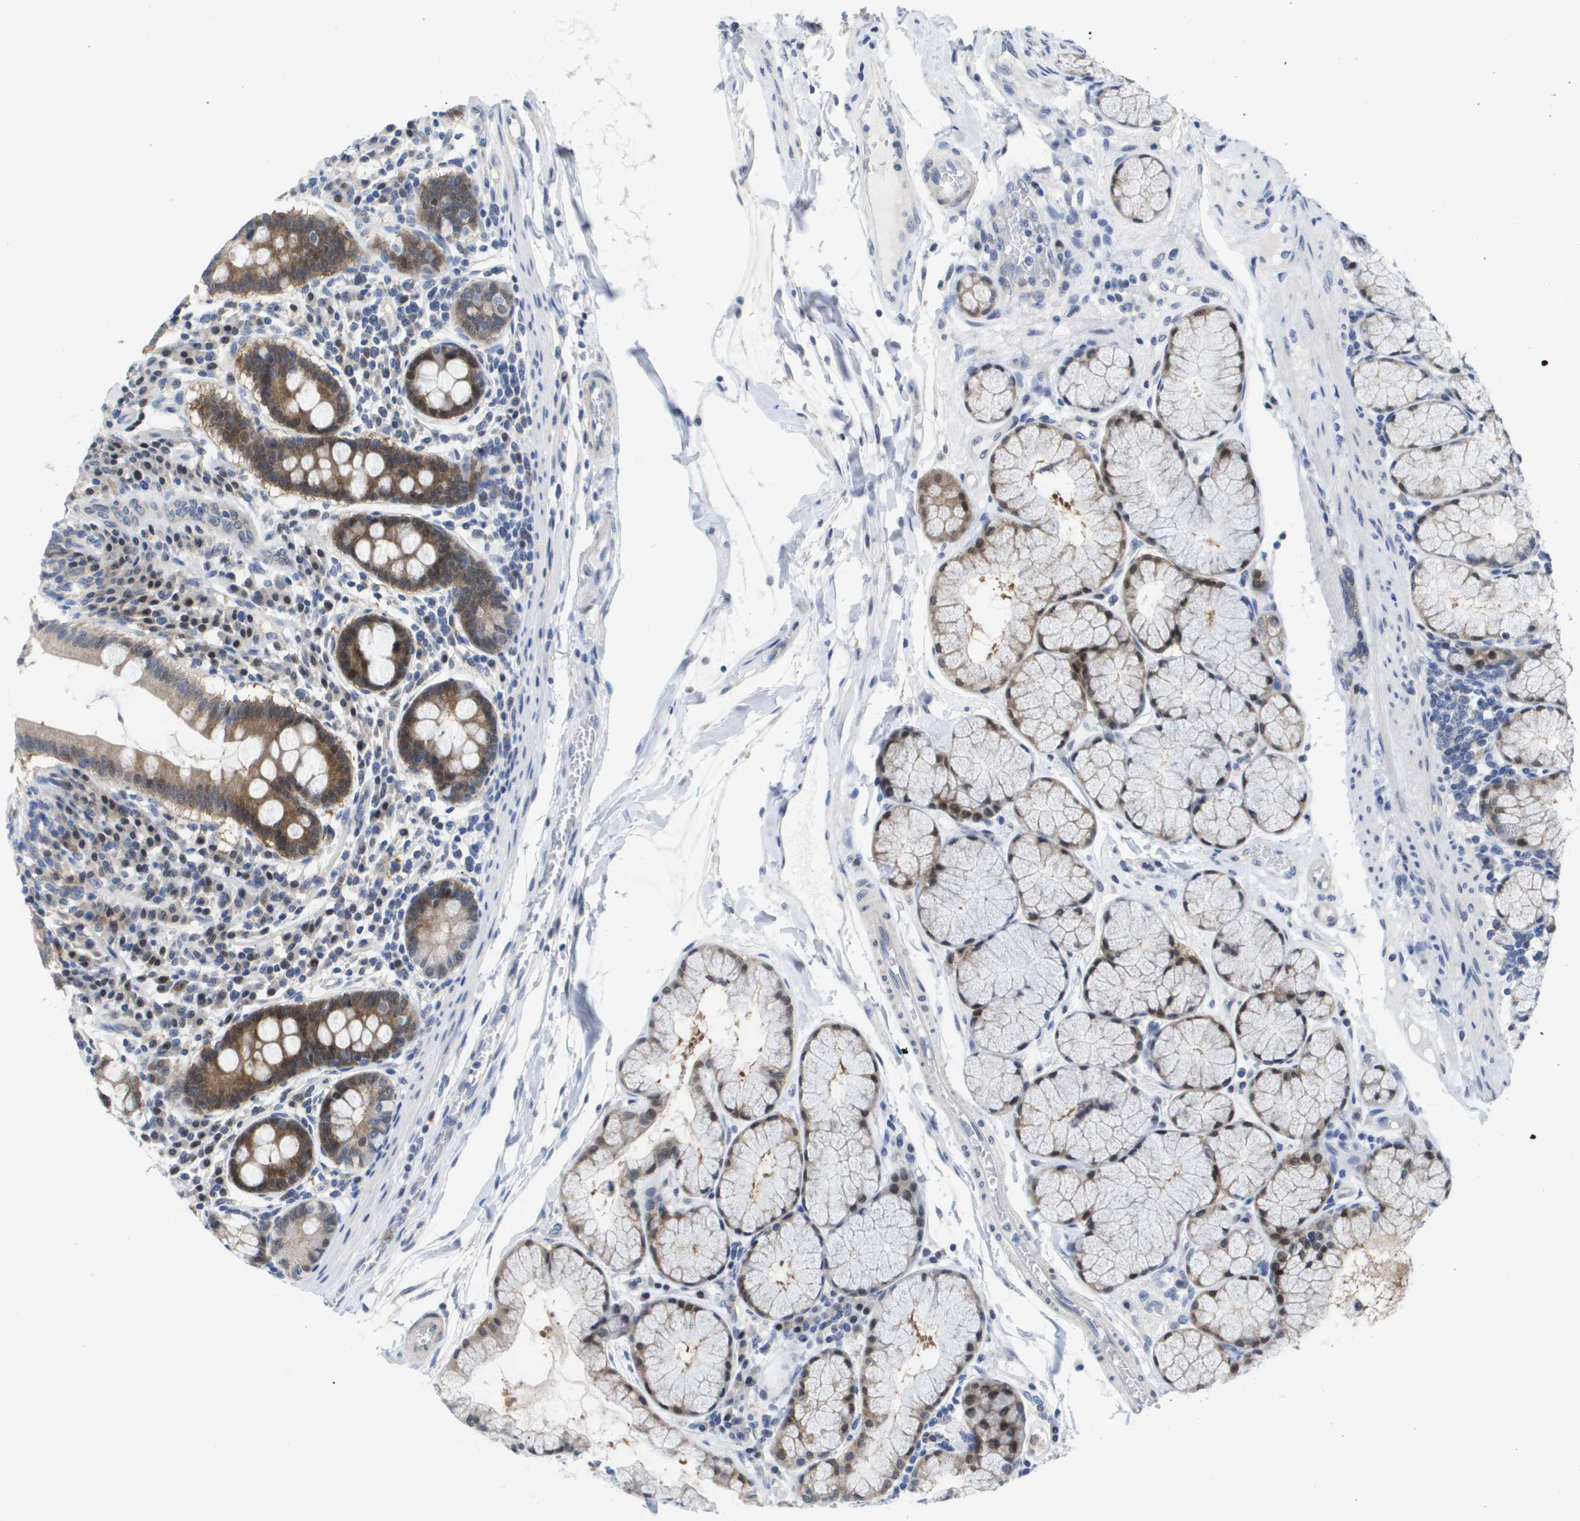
{"staining": {"intensity": "moderate", "quantity": "25%-75%", "location": "cytoplasmic/membranous,nuclear"}, "tissue": "duodenum", "cell_type": "Glandular cells", "image_type": "normal", "snomed": [{"axis": "morphology", "description": "Normal tissue, NOS"}, {"axis": "topography", "description": "Duodenum"}], "caption": "The photomicrograph displays immunohistochemical staining of normal duodenum. There is moderate cytoplasmic/membranous,nuclear expression is present in approximately 25%-75% of glandular cells. Nuclei are stained in blue.", "gene": "FKBP4", "patient": {"sex": "male", "age": 50}}